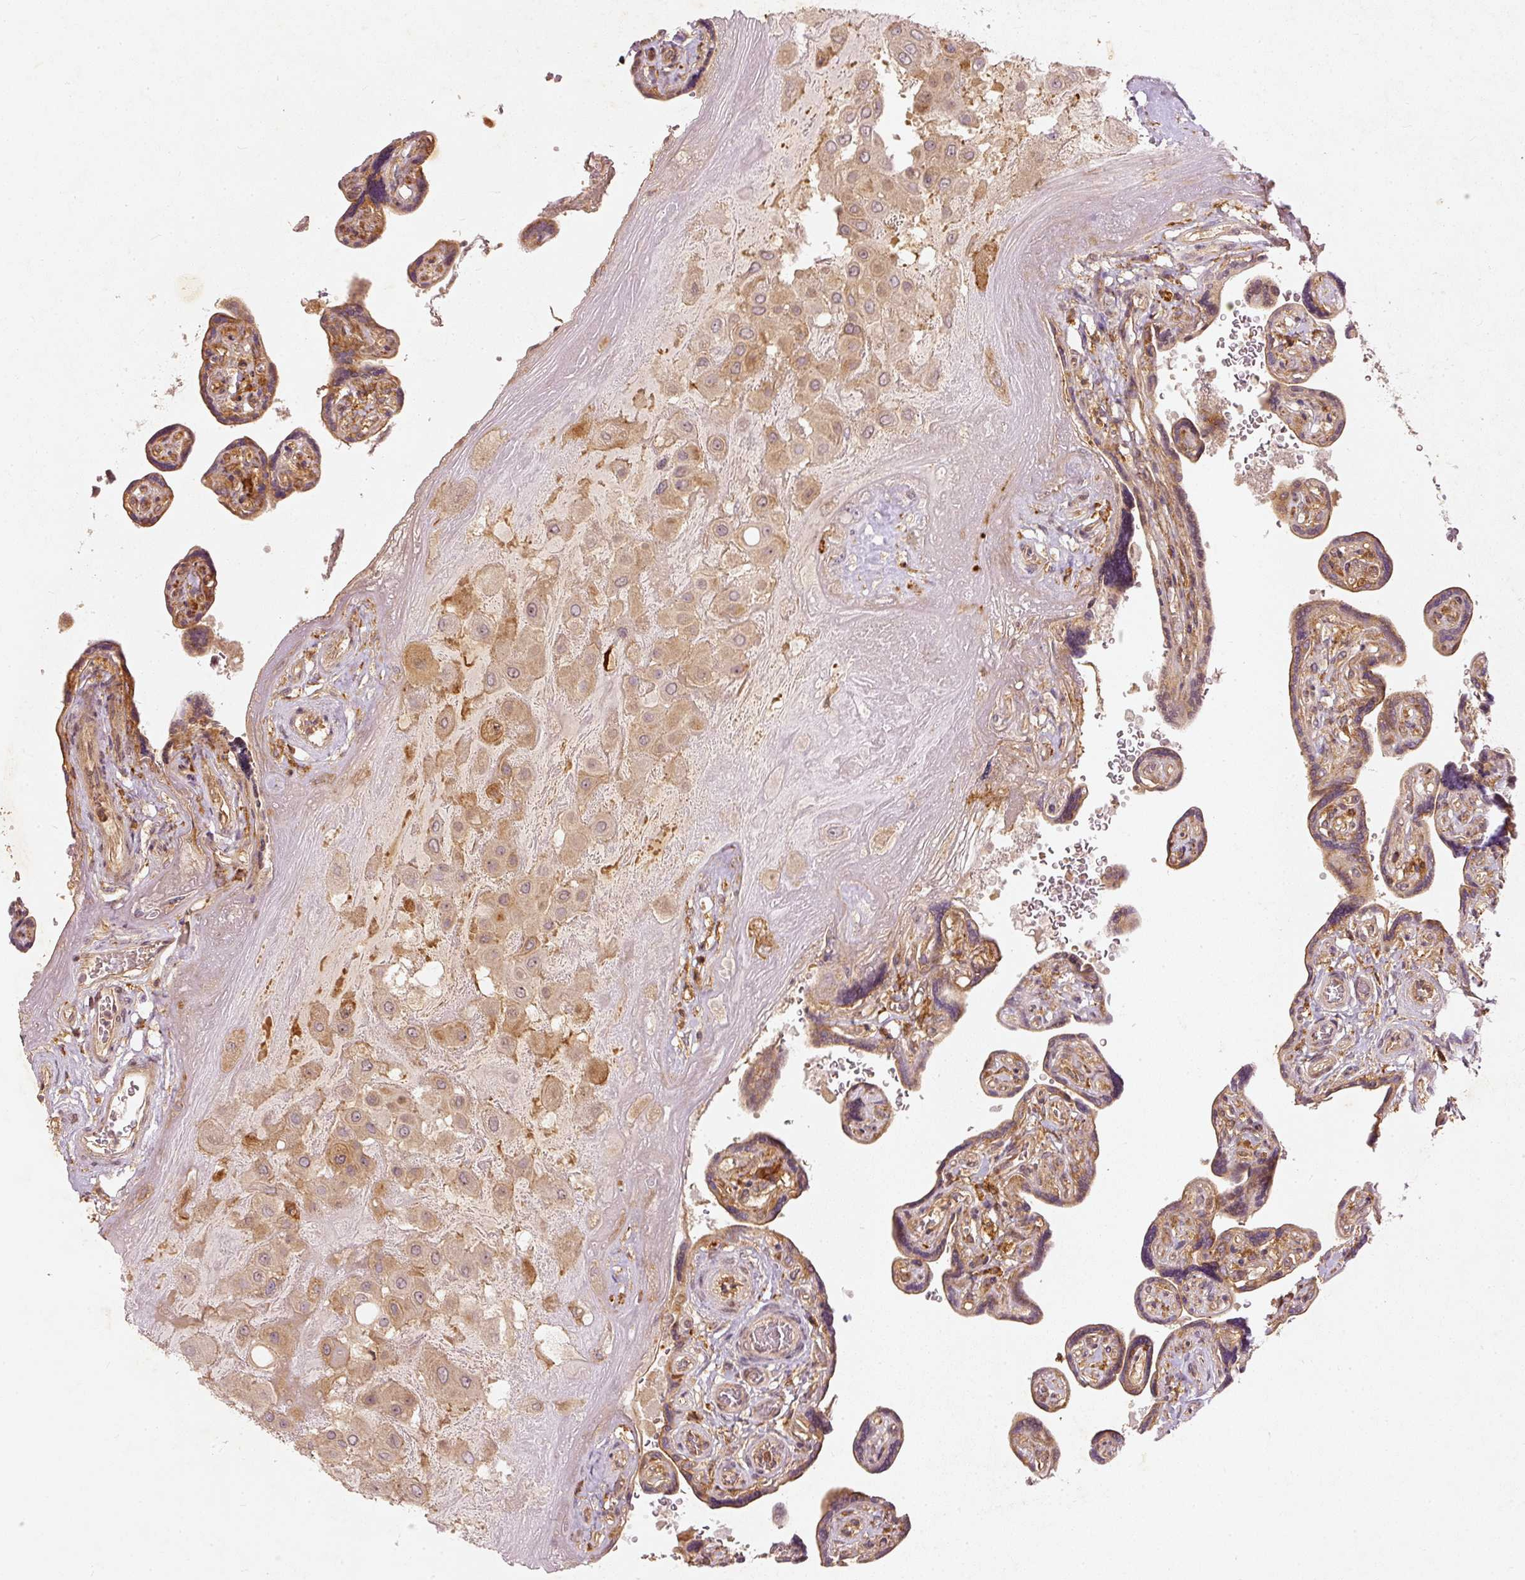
{"staining": {"intensity": "moderate", "quantity": "25%-75%", "location": "cytoplasmic/membranous,nuclear"}, "tissue": "placenta", "cell_type": "Decidual cells", "image_type": "normal", "snomed": [{"axis": "morphology", "description": "Normal tissue, NOS"}, {"axis": "topography", "description": "Placenta"}], "caption": "DAB (3,3'-diaminobenzidine) immunohistochemical staining of normal placenta reveals moderate cytoplasmic/membranous,nuclear protein staining in about 25%-75% of decidual cells.", "gene": "ZNF580", "patient": {"sex": "female", "age": 32}}